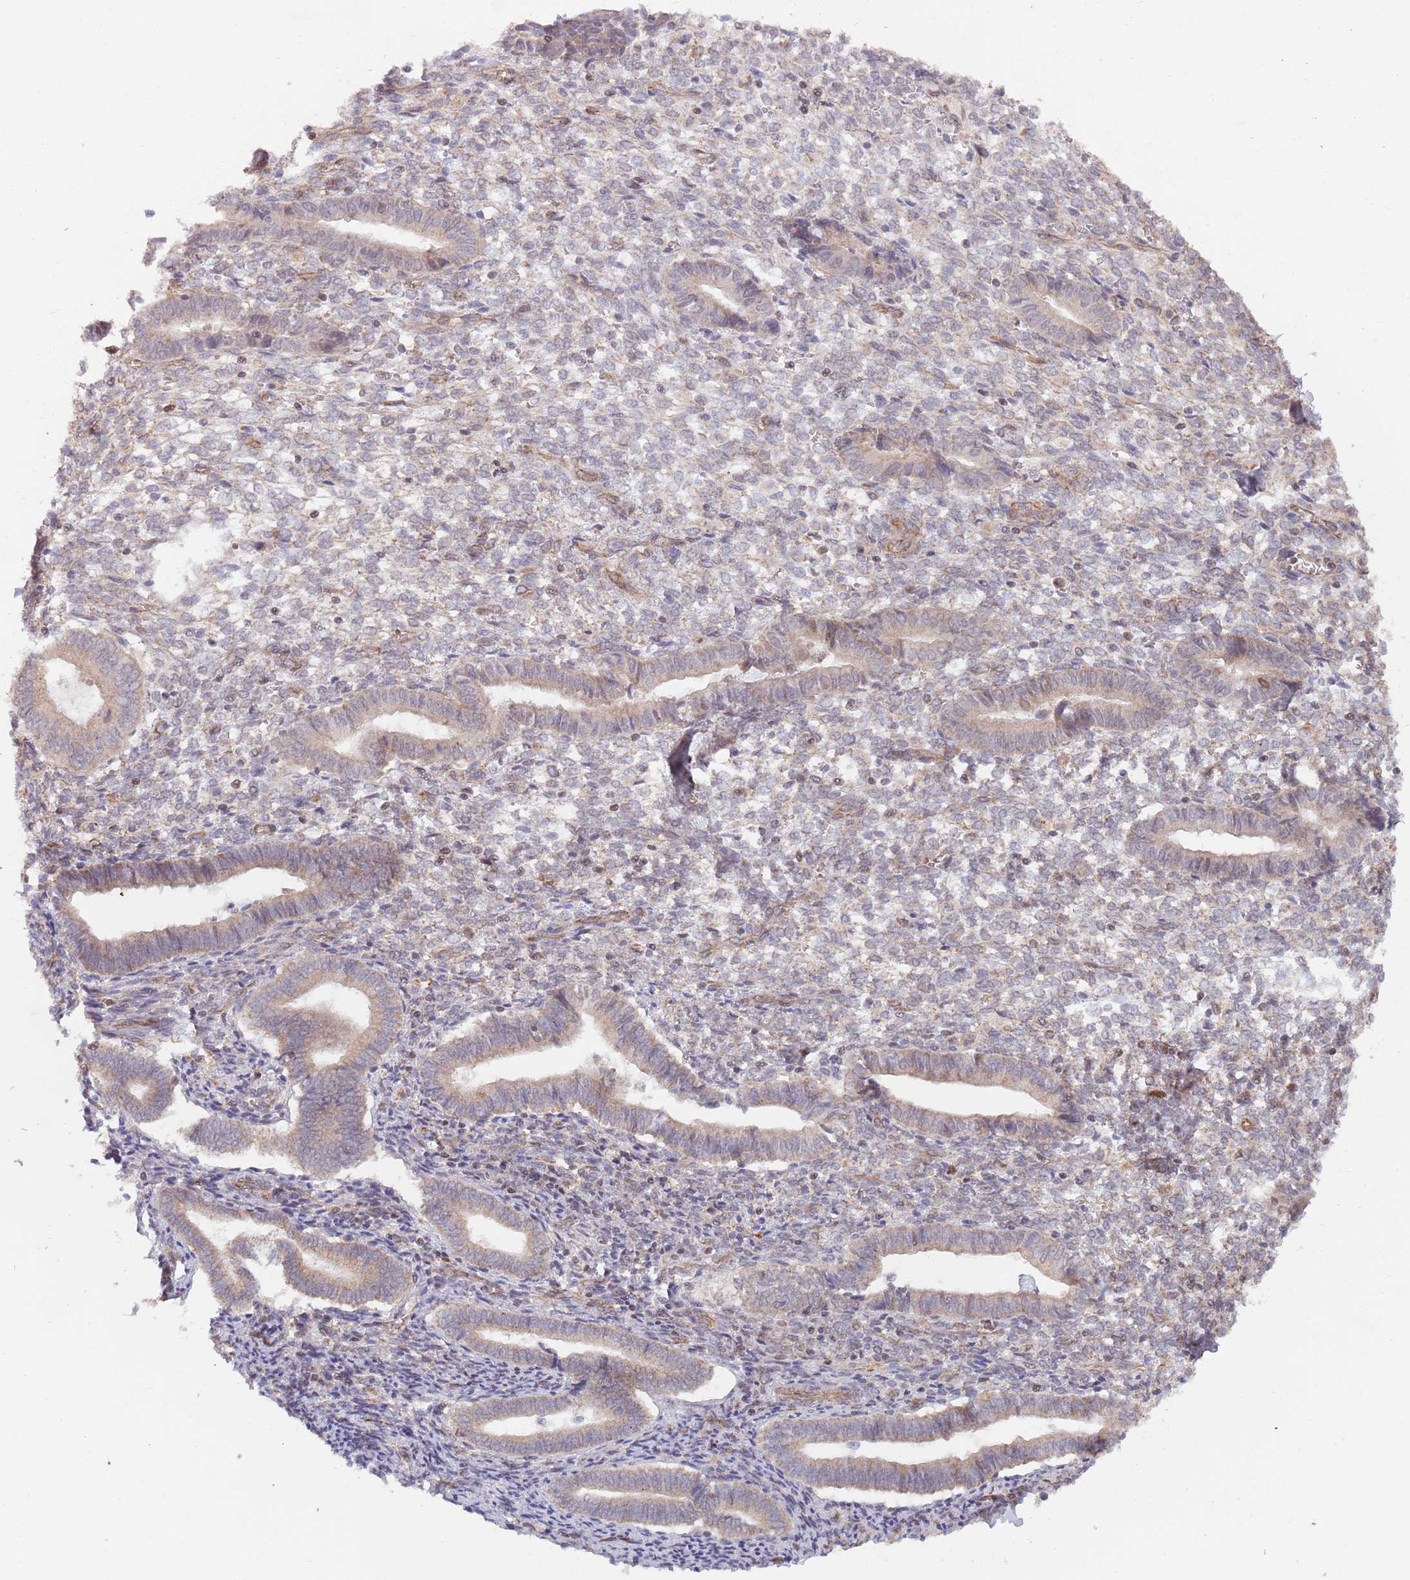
{"staining": {"intensity": "weak", "quantity": "<25%", "location": "cytoplasmic/membranous"}, "tissue": "endometrium", "cell_type": "Cells in endometrial stroma", "image_type": "normal", "snomed": [{"axis": "morphology", "description": "Normal tissue, NOS"}, {"axis": "topography", "description": "Other"}, {"axis": "topography", "description": "Endometrium"}], "caption": "Cells in endometrial stroma show no significant positivity in unremarkable endometrium.", "gene": "CHD9", "patient": {"sex": "female", "age": 44}}